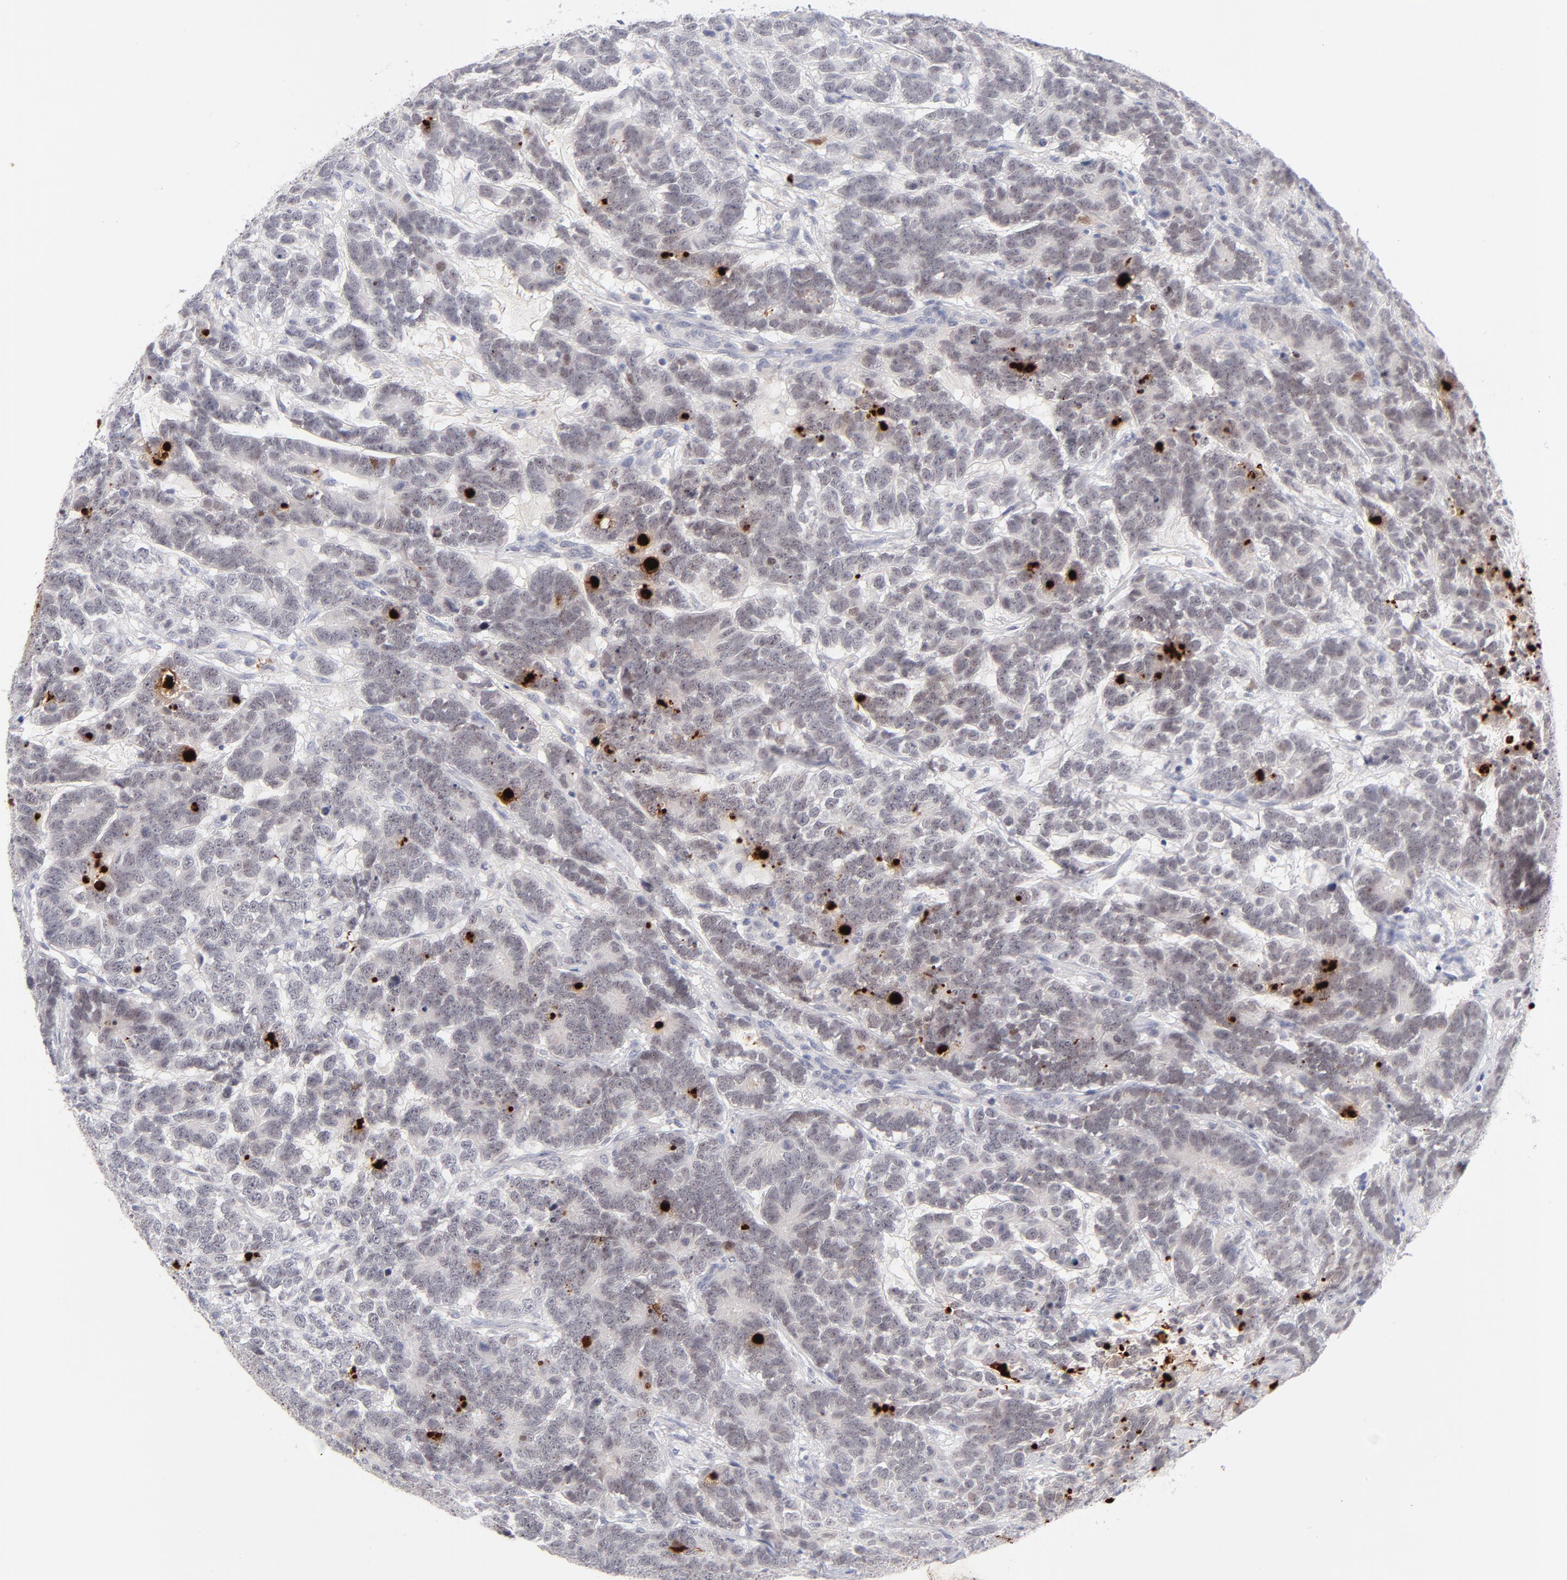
{"staining": {"intensity": "weak", "quantity": "<25%", "location": "cytoplasmic/membranous,nuclear"}, "tissue": "testis cancer", "cell_type": "Tumor cells", "image_type": "cancer", "snomed": [{"axis": "morphology", "description": "Carcinoma, Embryonal, NOS"}, {"axis": "topography", "description": "Testis"}], "caption": "Immunohistochemistry (IHC) histopathology image of neoplastic tissue: human testis cancer (embryonal carcinoma) stained with DAB (3,3'-diaminobenzidine) reveals no significant protein positivity in tumor cells. (Brightfield microscopy of DAB (3,3'-diaminobenzidine) IHC at high magnification).", "gene": "PARP1", "patient": {"sex": "male", "age": 26}}